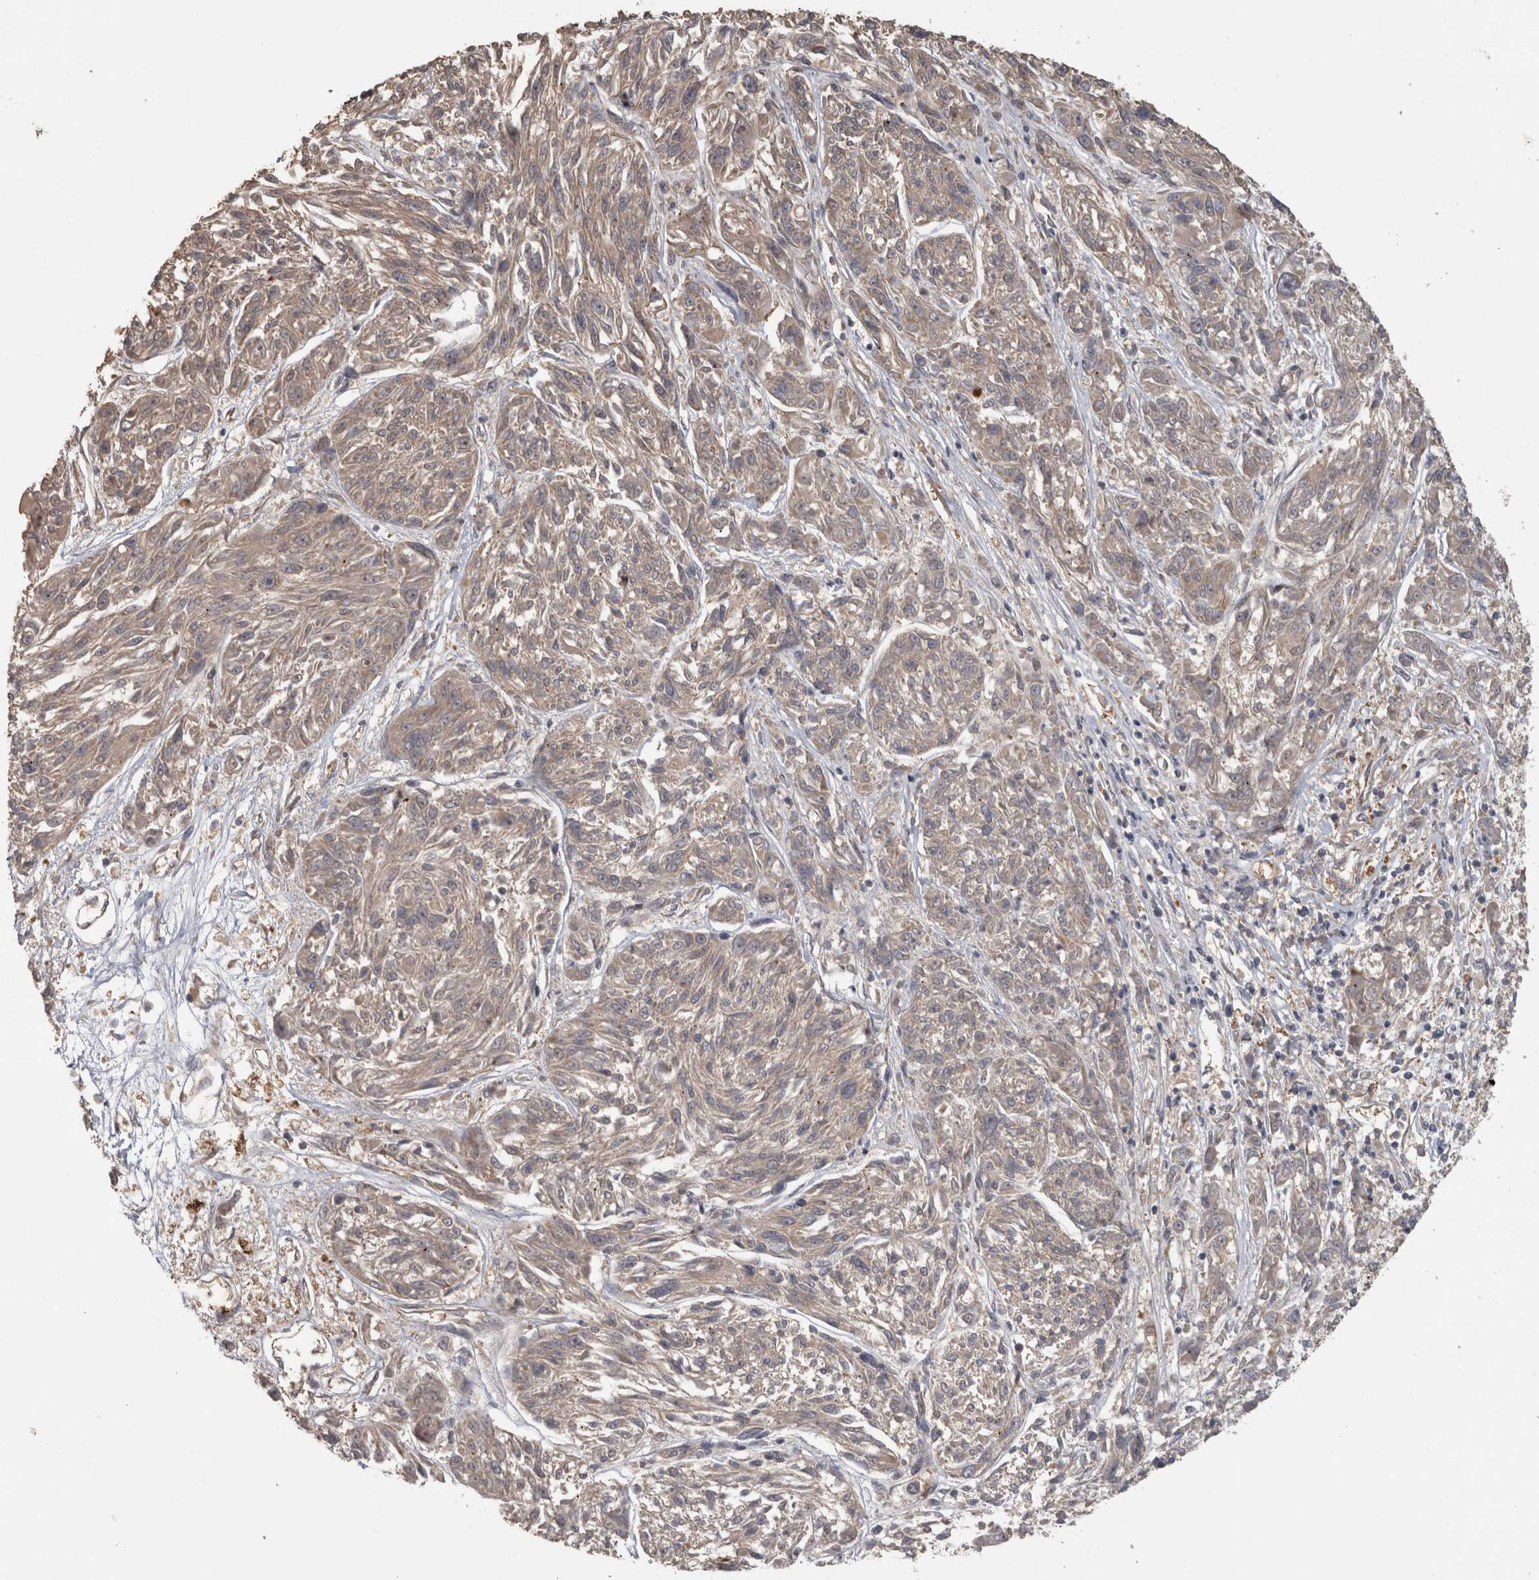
{"staining": {"intensity": "negative", "quantity": "none", "location": "none"}, "tissue": "melanoma", "cell_type": "Tumor cells", "image_type": "cancer", "snomed": [{"axis": "morphology", "description": "Malignant melanoma, NOS"}, {"axis": "topography", "description": "Skin"}], "caption": "Photomicrograph shows no protein staining in tumor cells of melanoma tissue.", "gene": "MICU3", "patient": {"sex": "male", "age": 53}}